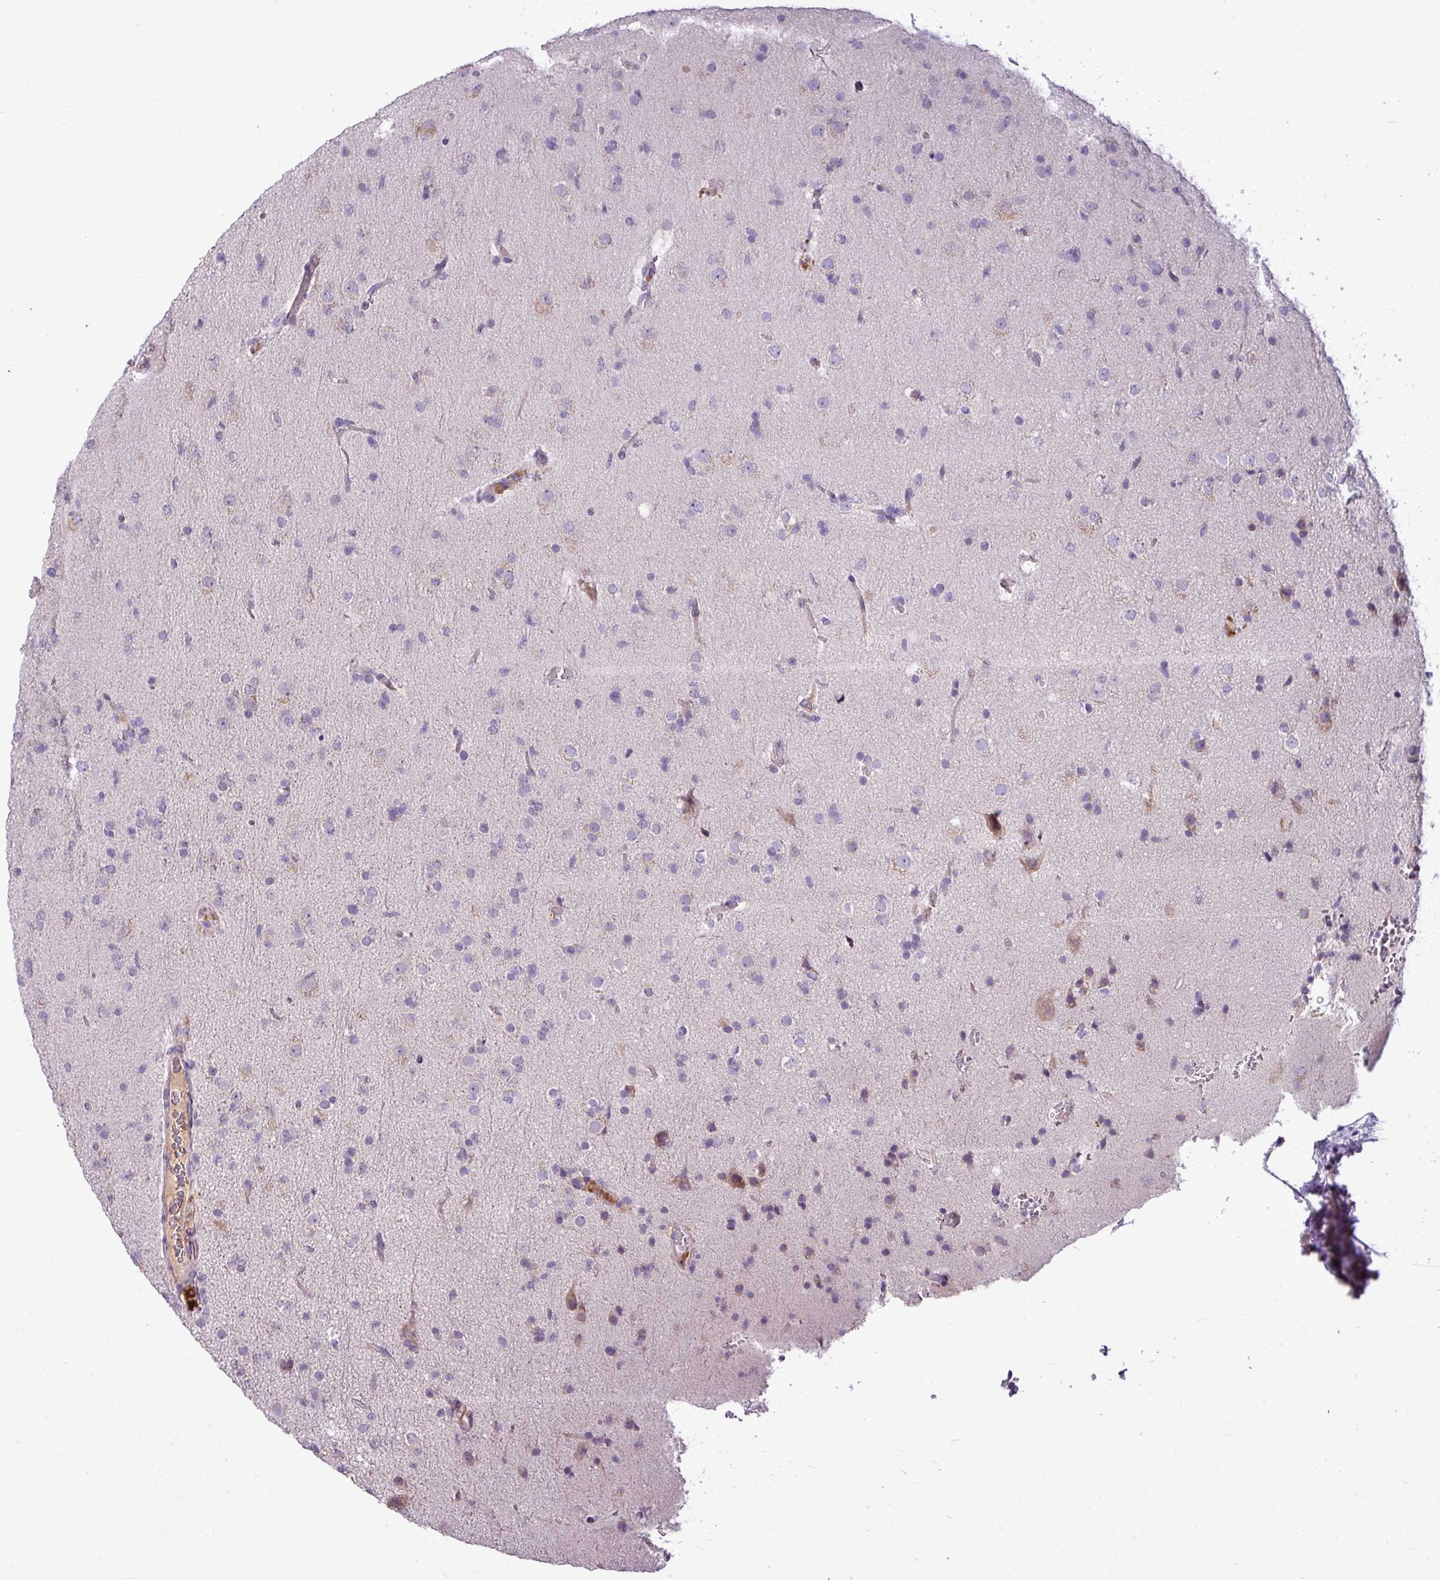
{"staining": {"intensity": "negative", "quantity": "none", "location": "none"}, "tissue": "glioma", "cell_type": "Tumor cells", "image_type": "cancer", "snomed": [{"axis": "morphology", "description": "Glioma, malignant, Low grade"}, {"axis": "topography", "description": "Brain"}], "caption": "Immunohistochemistry (IHC) image of human glioma stained for a protein (brown), which demonstrates no expression in tumor cells.", "gene": "IL17A", "patient": {"sex": "male", "age": 65}}